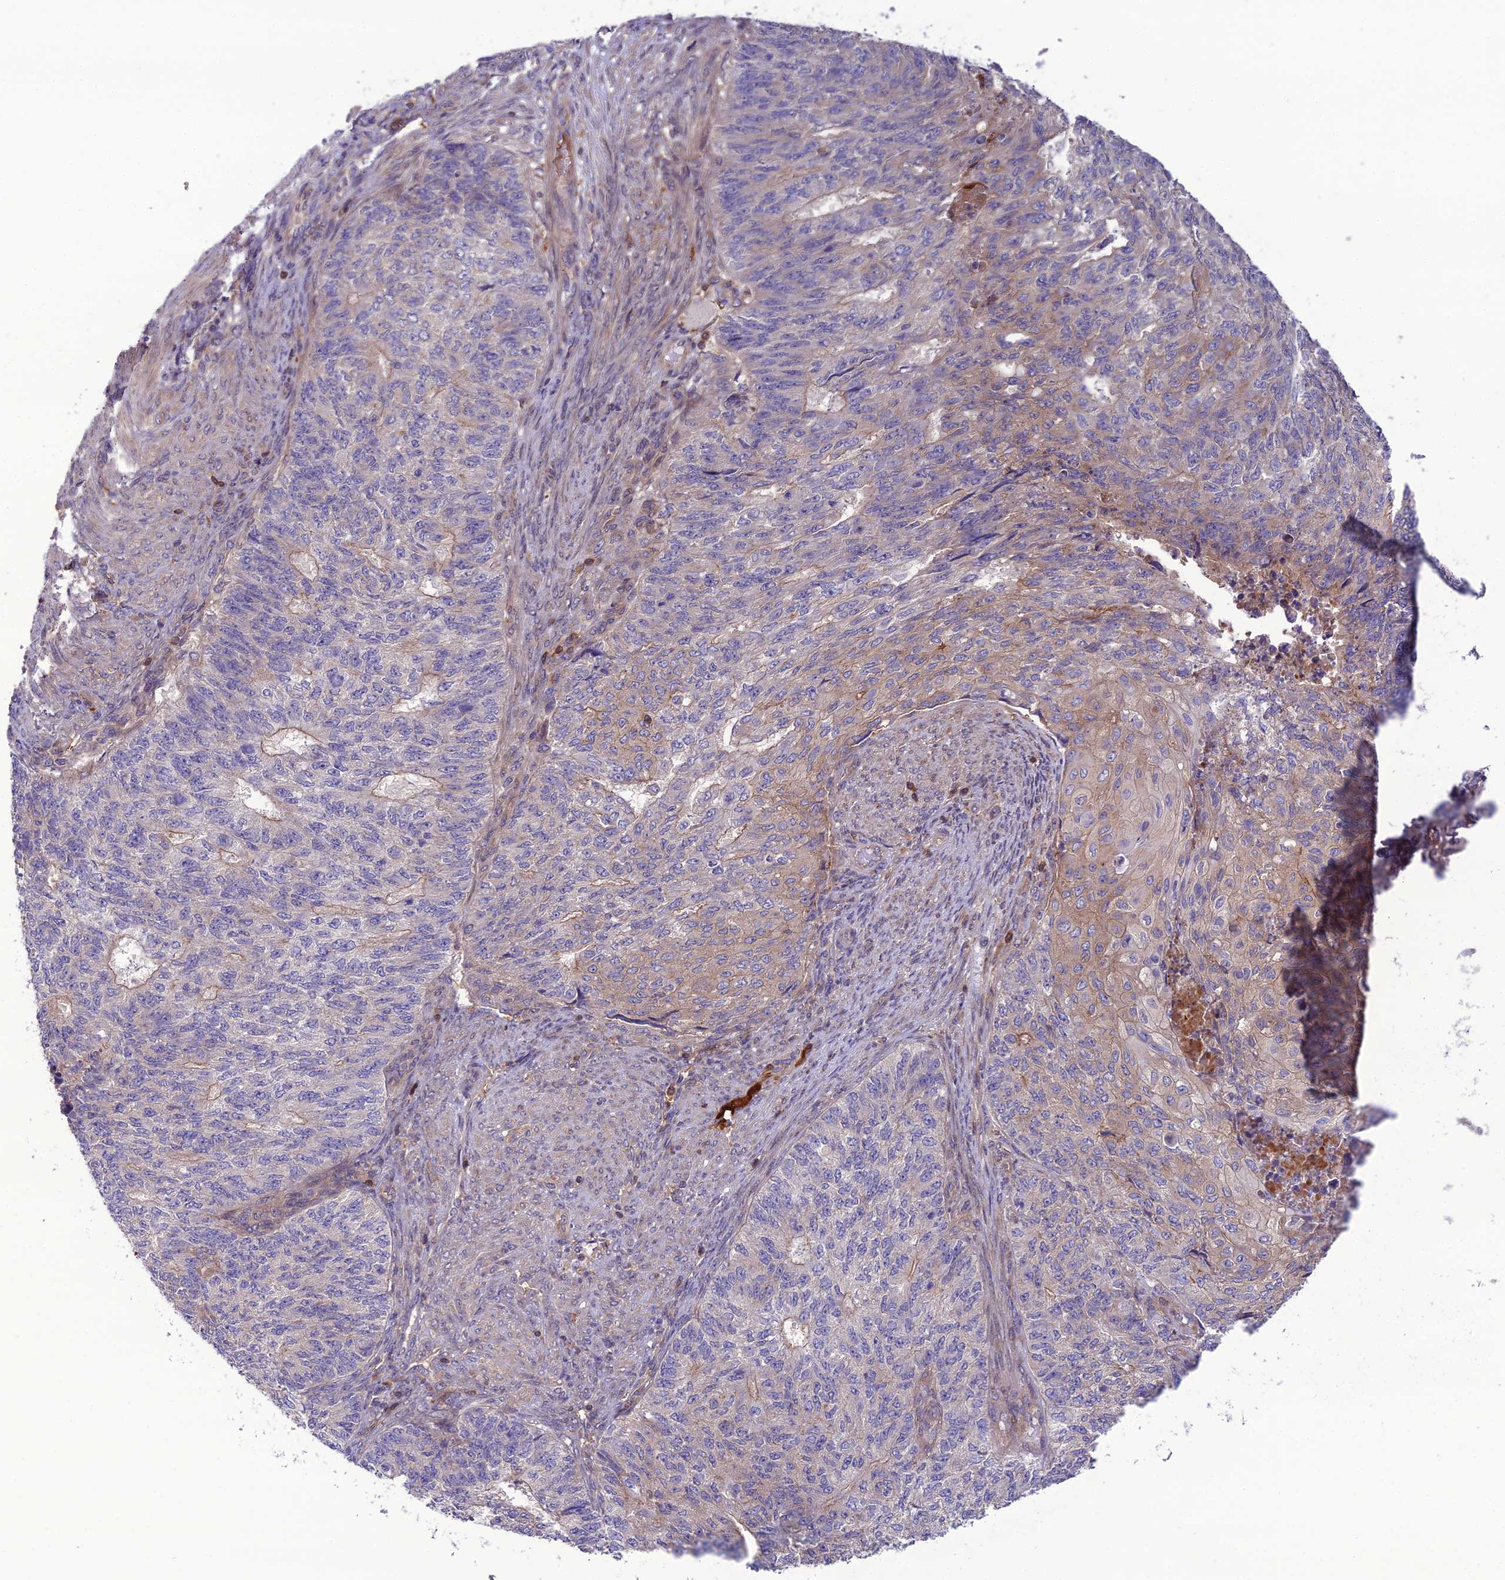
{"staining": {"intensity": "weak", "quantity": "<25%", "location": "cytoplasmic/membranous"}, "tissue": "endometrial cancer", "cell_type": "Tumor cells", "image_type": "cancer", "snomed": [{"axis": "morphology", "description": "Adenocarcinoma, NOS"}, {"axis": "topography", "description": "Endometrium"}], "caption": "A micrograph of adenocarcinoma (endometrial) stained for a protein demonstrates no brown staining in tumor cells.", "gene": "GDF6", "patient": {"sex": "female", "age": 32}}